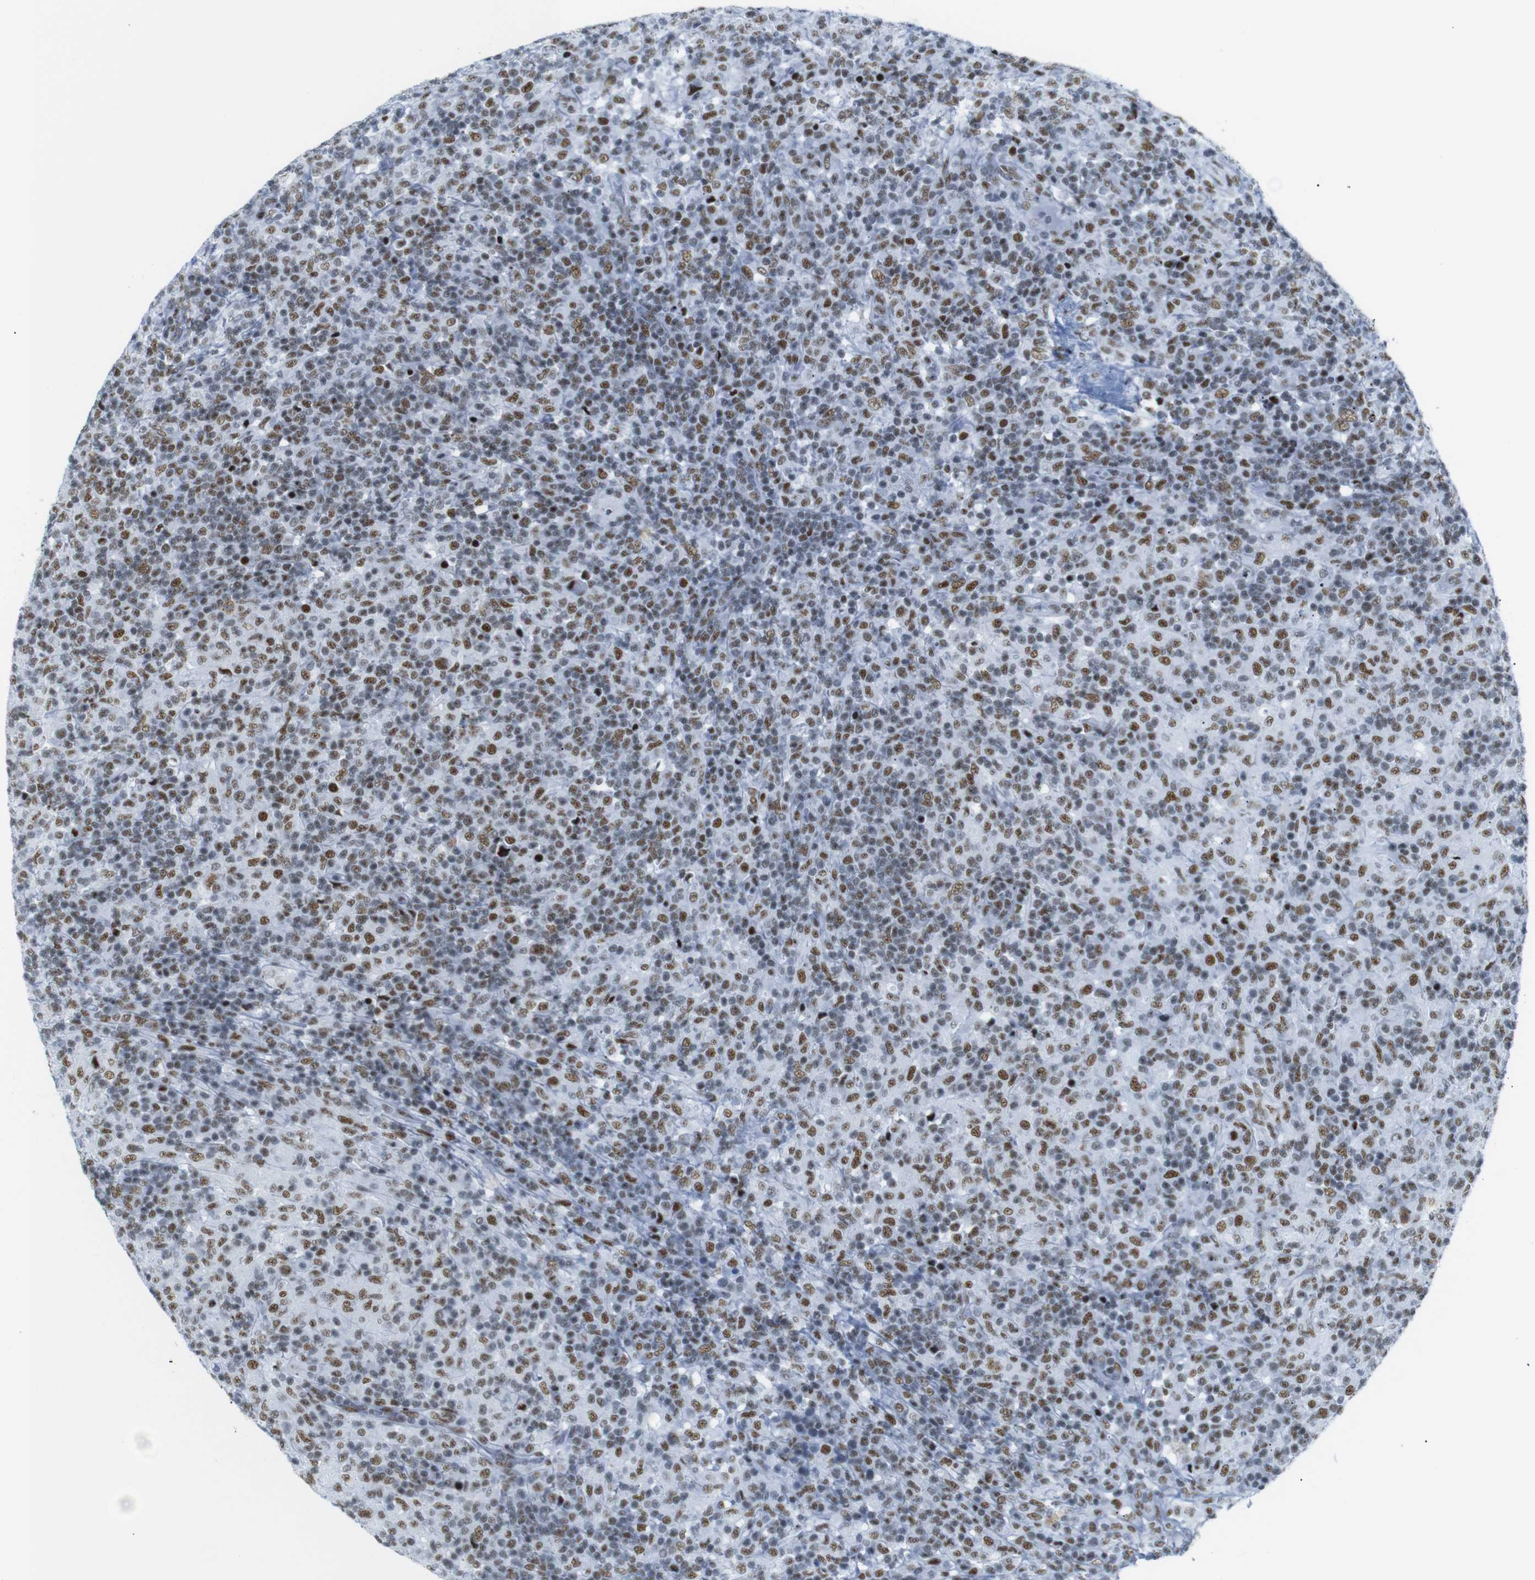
{"staining": {"intensity": "strong", "quantity": ">75%", "location": "nuclear"}, "tissue": "lymphoma", "cell_type": "Tumor cells", "image_type": "cancer", "snomed": [{"axis": "morphology", "description": "Hodgkin's disease, NOS"}, {"axis": "topography", "description": "Lymph node"}], "caption": "This photomicrograph exhibits IHC staining of lymphoma, with high strong nuclear staining in approximately >75% of tumor cells.", "gene": "TRA2B", "patient": {"sex": "male", "age": 70}}